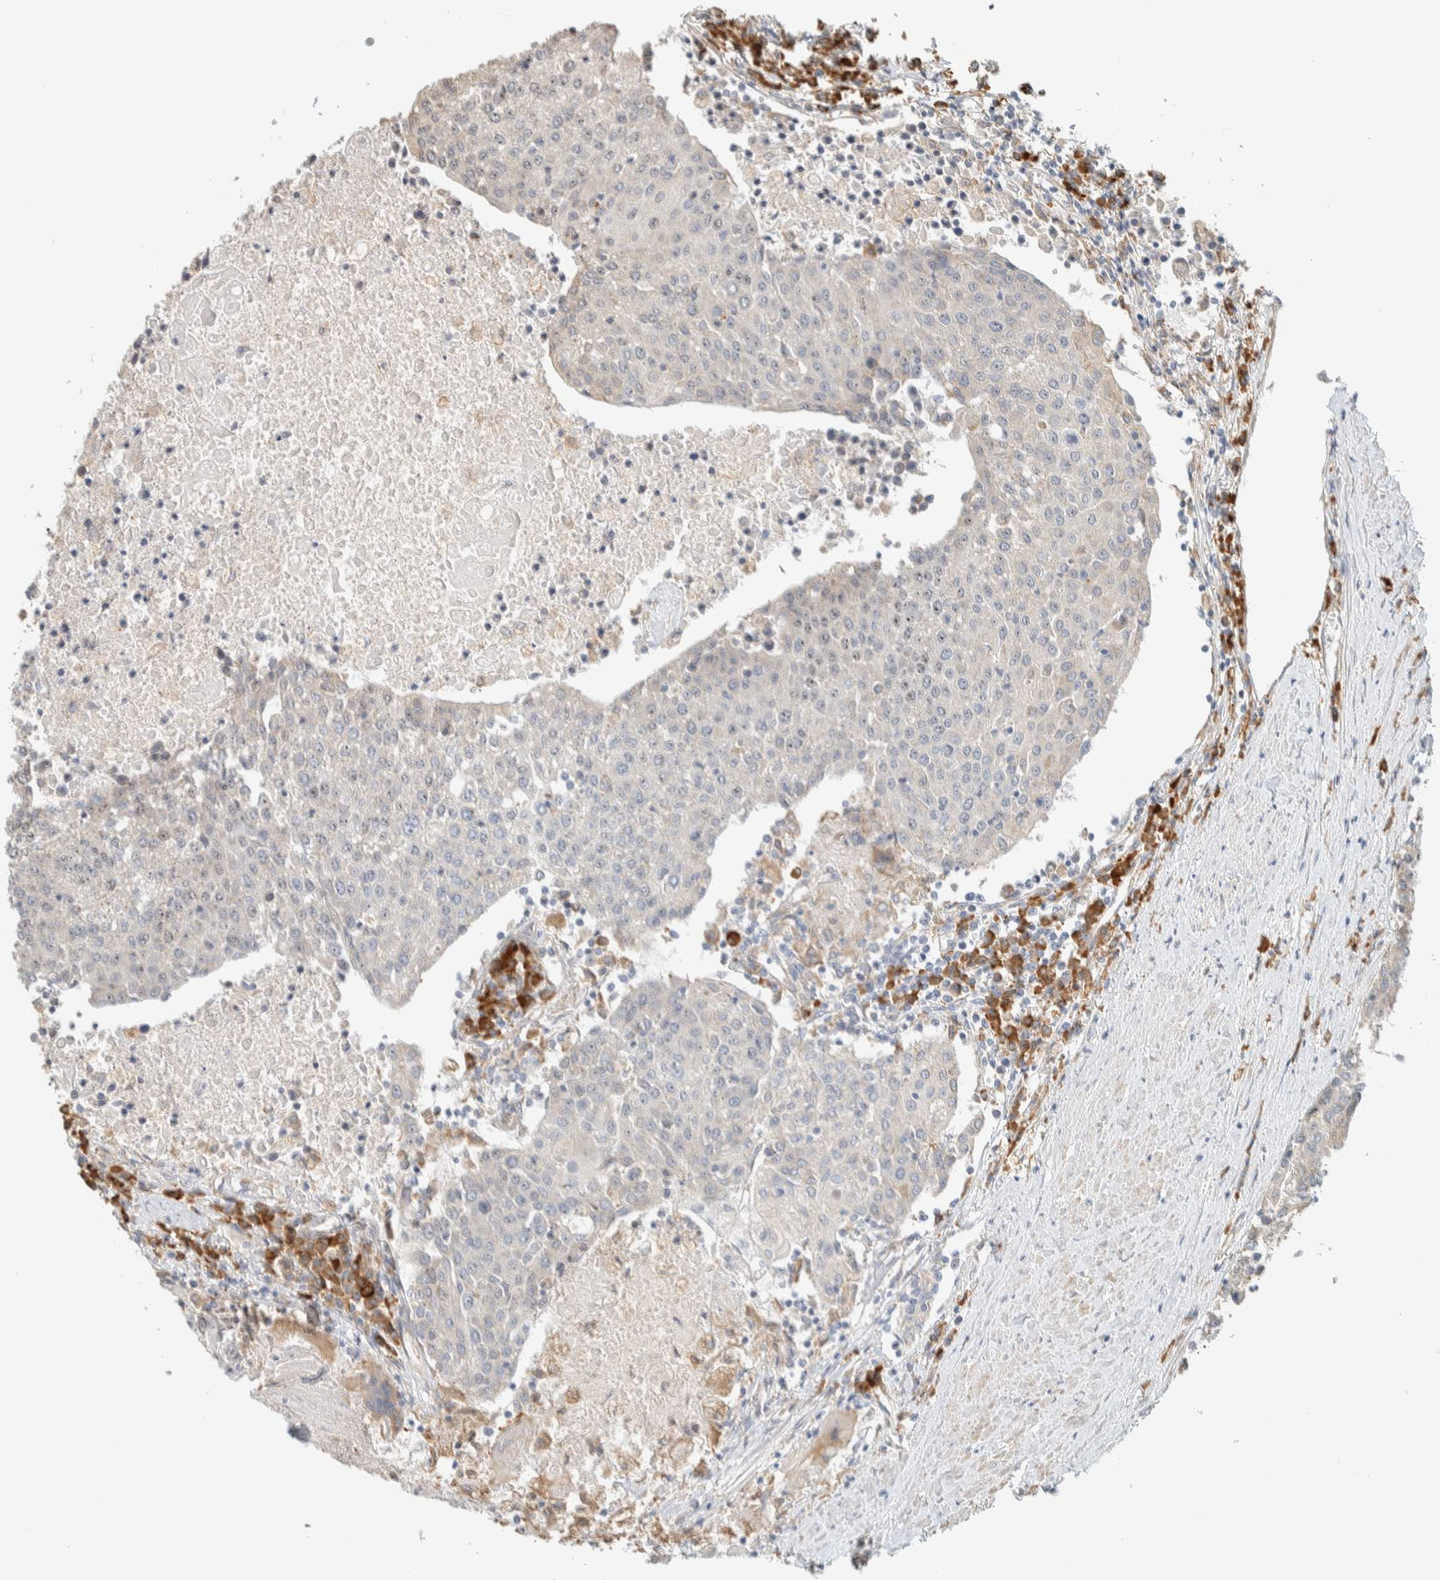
{"staining": {"intensity": "negative", "quantity": "none", "location": "none"}, "tissue": "urothelial cancer", "cell_type": "Tumor cells", "image_type": "cancer", "snomed": [{"axis": "morphology", "description": "Urothelial carcinoma, High grade"}, {"axis": "topography", "description": "Urinary bladder"}], "caption": "A micrograph of urothelial carcinoma (high-grade) stained for a protein displays no brown staining in tumor cells.", "gene": "KLHL40", "patient": {"sex": "female", "age": 85}}